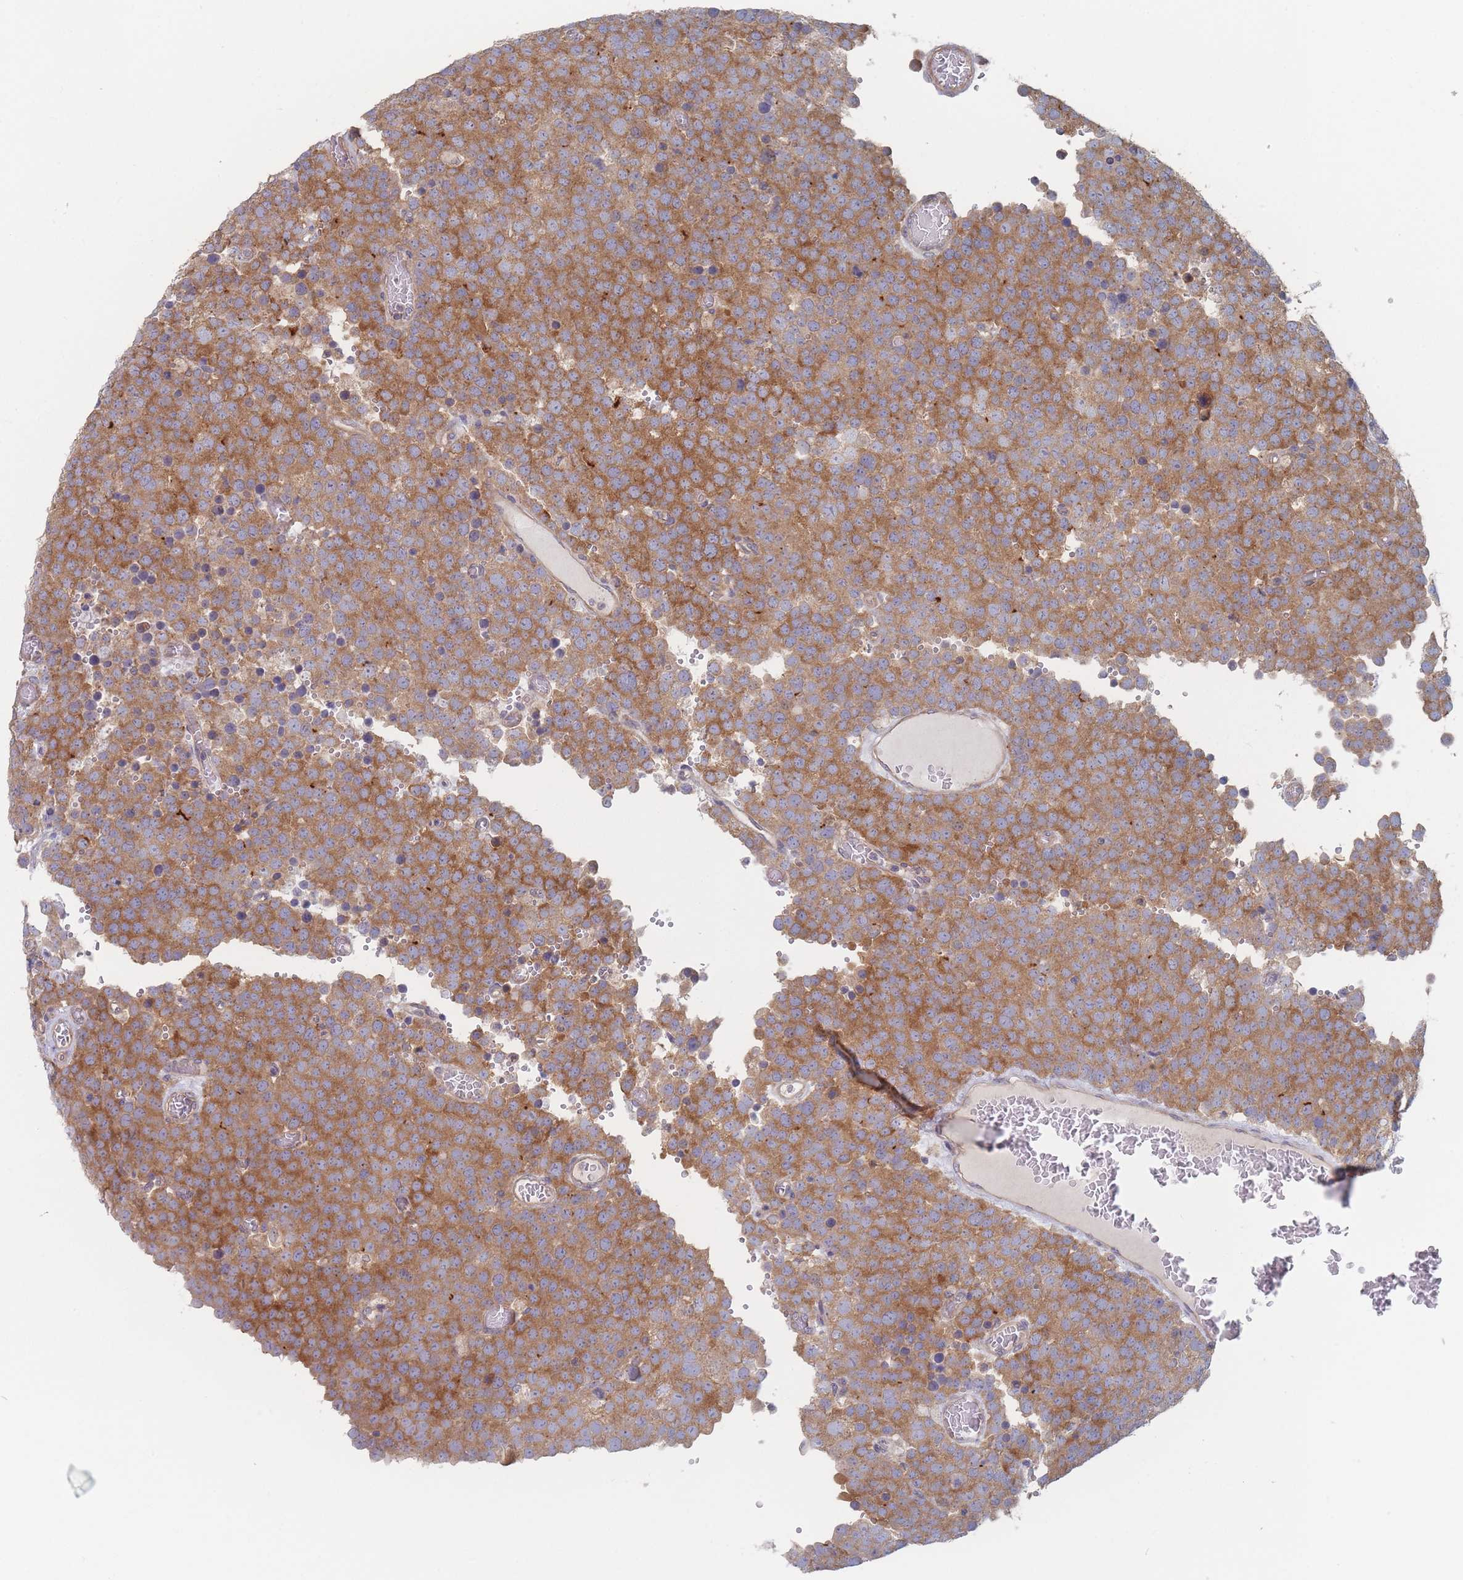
{"staining": {"intensity": "moderate", "quantity": ">75%", "location": "cytoplasmic/membranous"}, "tissue": "testis cancer", "cell_type": "Tumor cells", "image_type": "cancer", "snomed": [{"axis": "morphology", "description": "Normal tissue, NOS"}, {"axis": "morphology", "description": "Seminoma, NOS"}, {"axis": "topography", "description": "Testis"}], "caption": "Seminoma (testis) was stained to show a protein in brown. There is medium levels of moderate cytoplasmic/membranous expression in approximately >75% of tumor cells. Using DAB (brown) and hematoxylin (blue) stains, captured at high magnification using brightfield microscopy.", "gene": "EFCC1", "patient": {"sex": "male", "age": 71}}